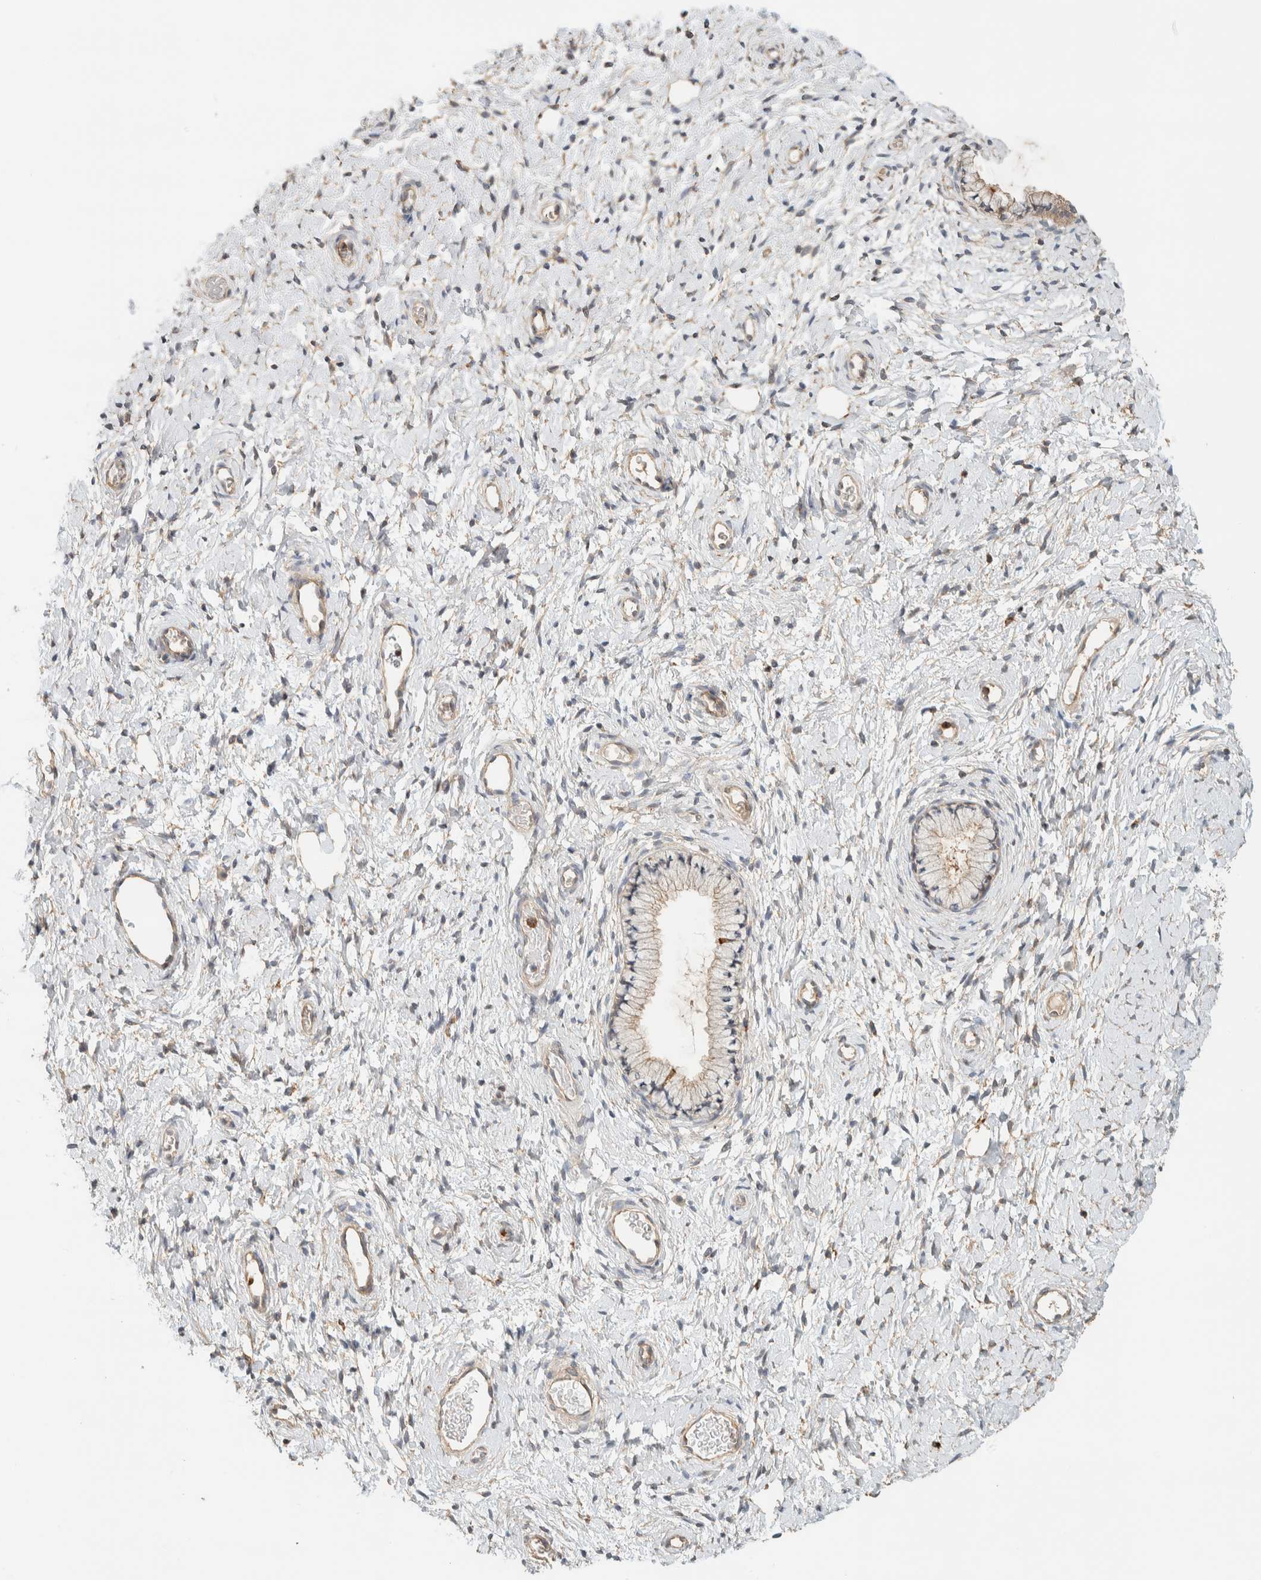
{"staining": {"intensity": "weak", "quantity": "<25%", "location": "cytoplasmic/membranous"}, "tissue": "cervix", "cell_type": "Glandular cells", "image_type": "normal", "snomed": [{"axis": "morphology", "description": "Normal tissue, NOS"}, {"axis": "topography", "description": "Cervix"}], "caption": "Cervix stained for a protein using immunohistochemistry (IHC) shows no staining glandular cells.", "gene": "RAB11FIP1", "patient": {"sex": "female", "age": 72}}